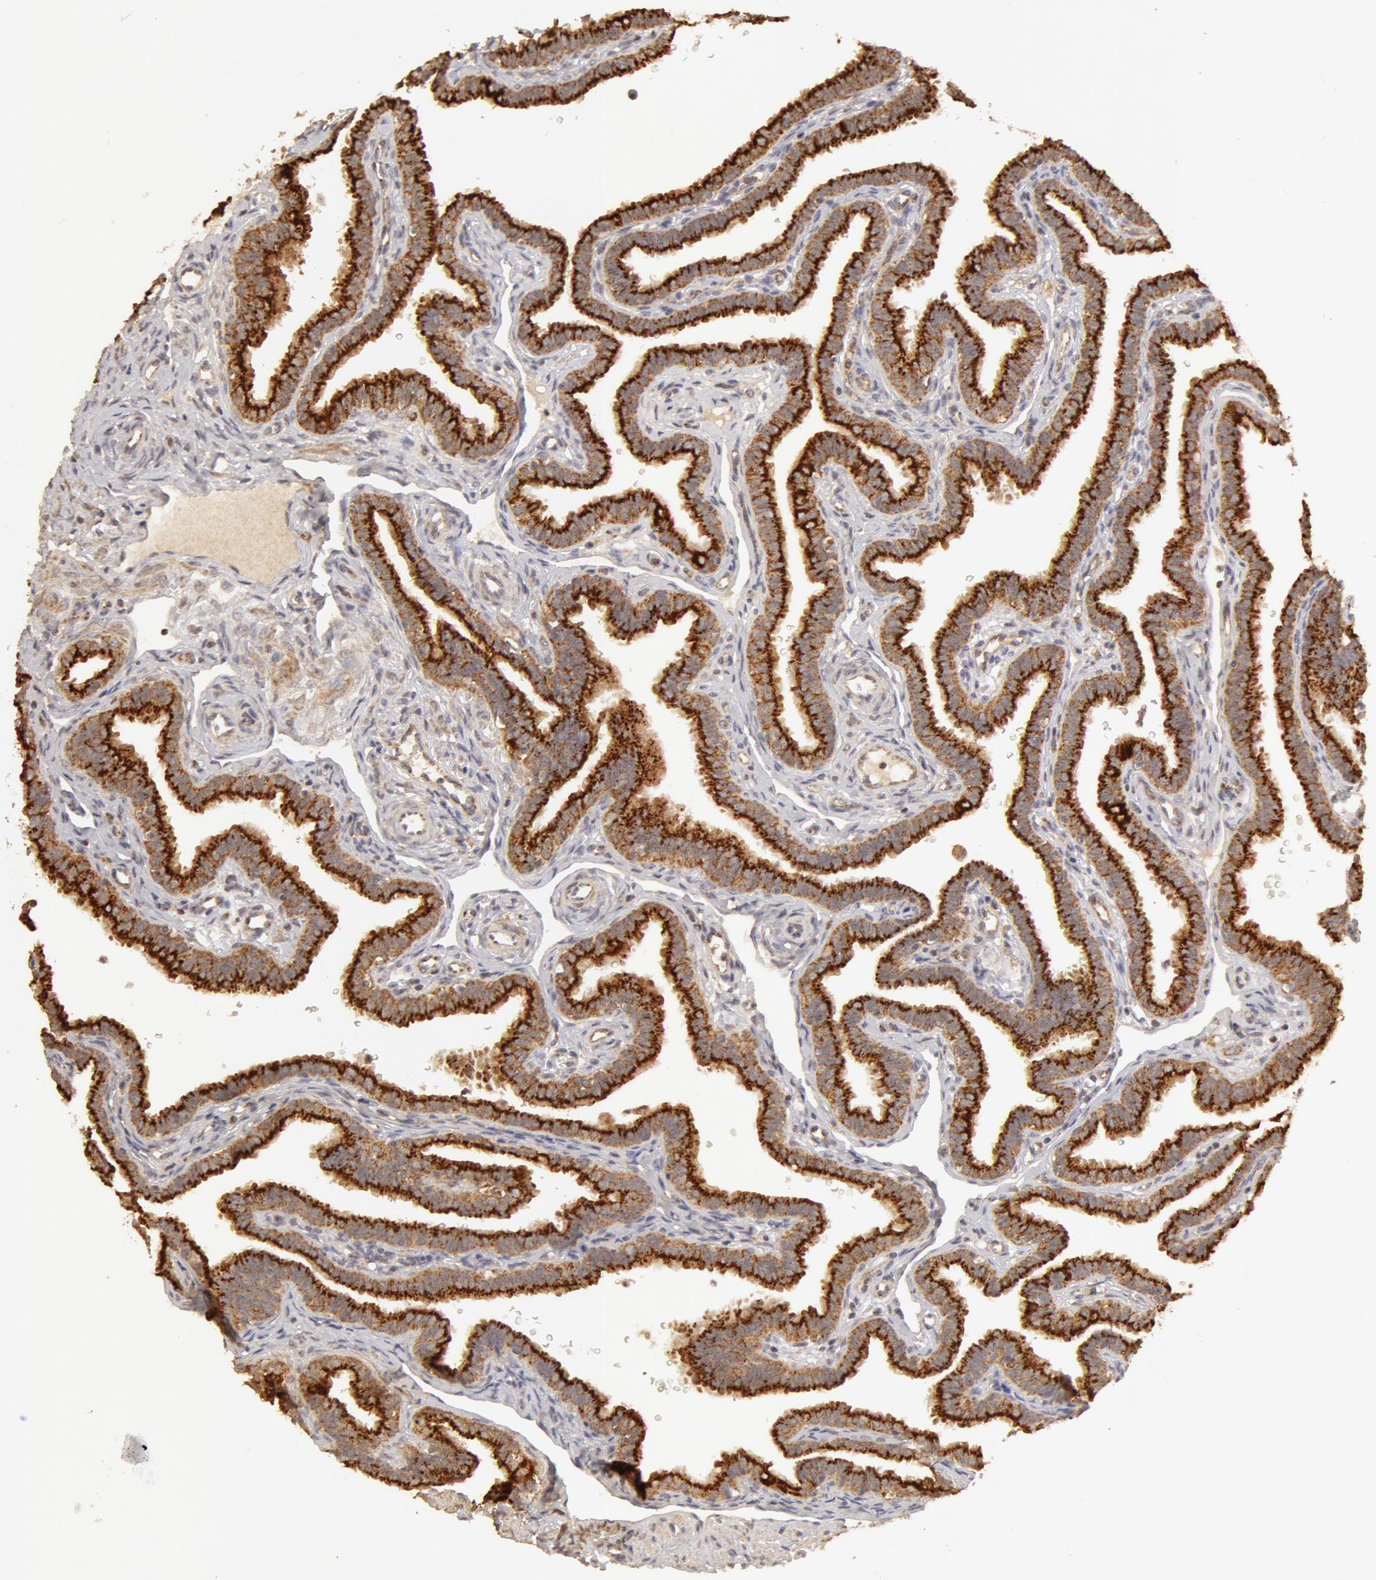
{"staining": {"intensity": "strong", "quantity": ">75%", "location": "cytoplasmic/membranous"}, "tissue": "fallopian tube", "cell_type": "Glandular cells", "image_type": "normal", "snomed": [{"axis": "morphology", "description": "Normal tissue, NOS"}, {"axis": "topography", "description": "Fallopian tube"}], "caption": "Immunohistochemical staining of normal human fallopian tube reveals >75% levels of strong cytoplasmic/membranous protein positivity in approximately >75% of glandular cells. (IHC, brightfield microscopy, high magnification).", "gene": "ADPRH", "patient": {"sex": "female", "age": 32}}